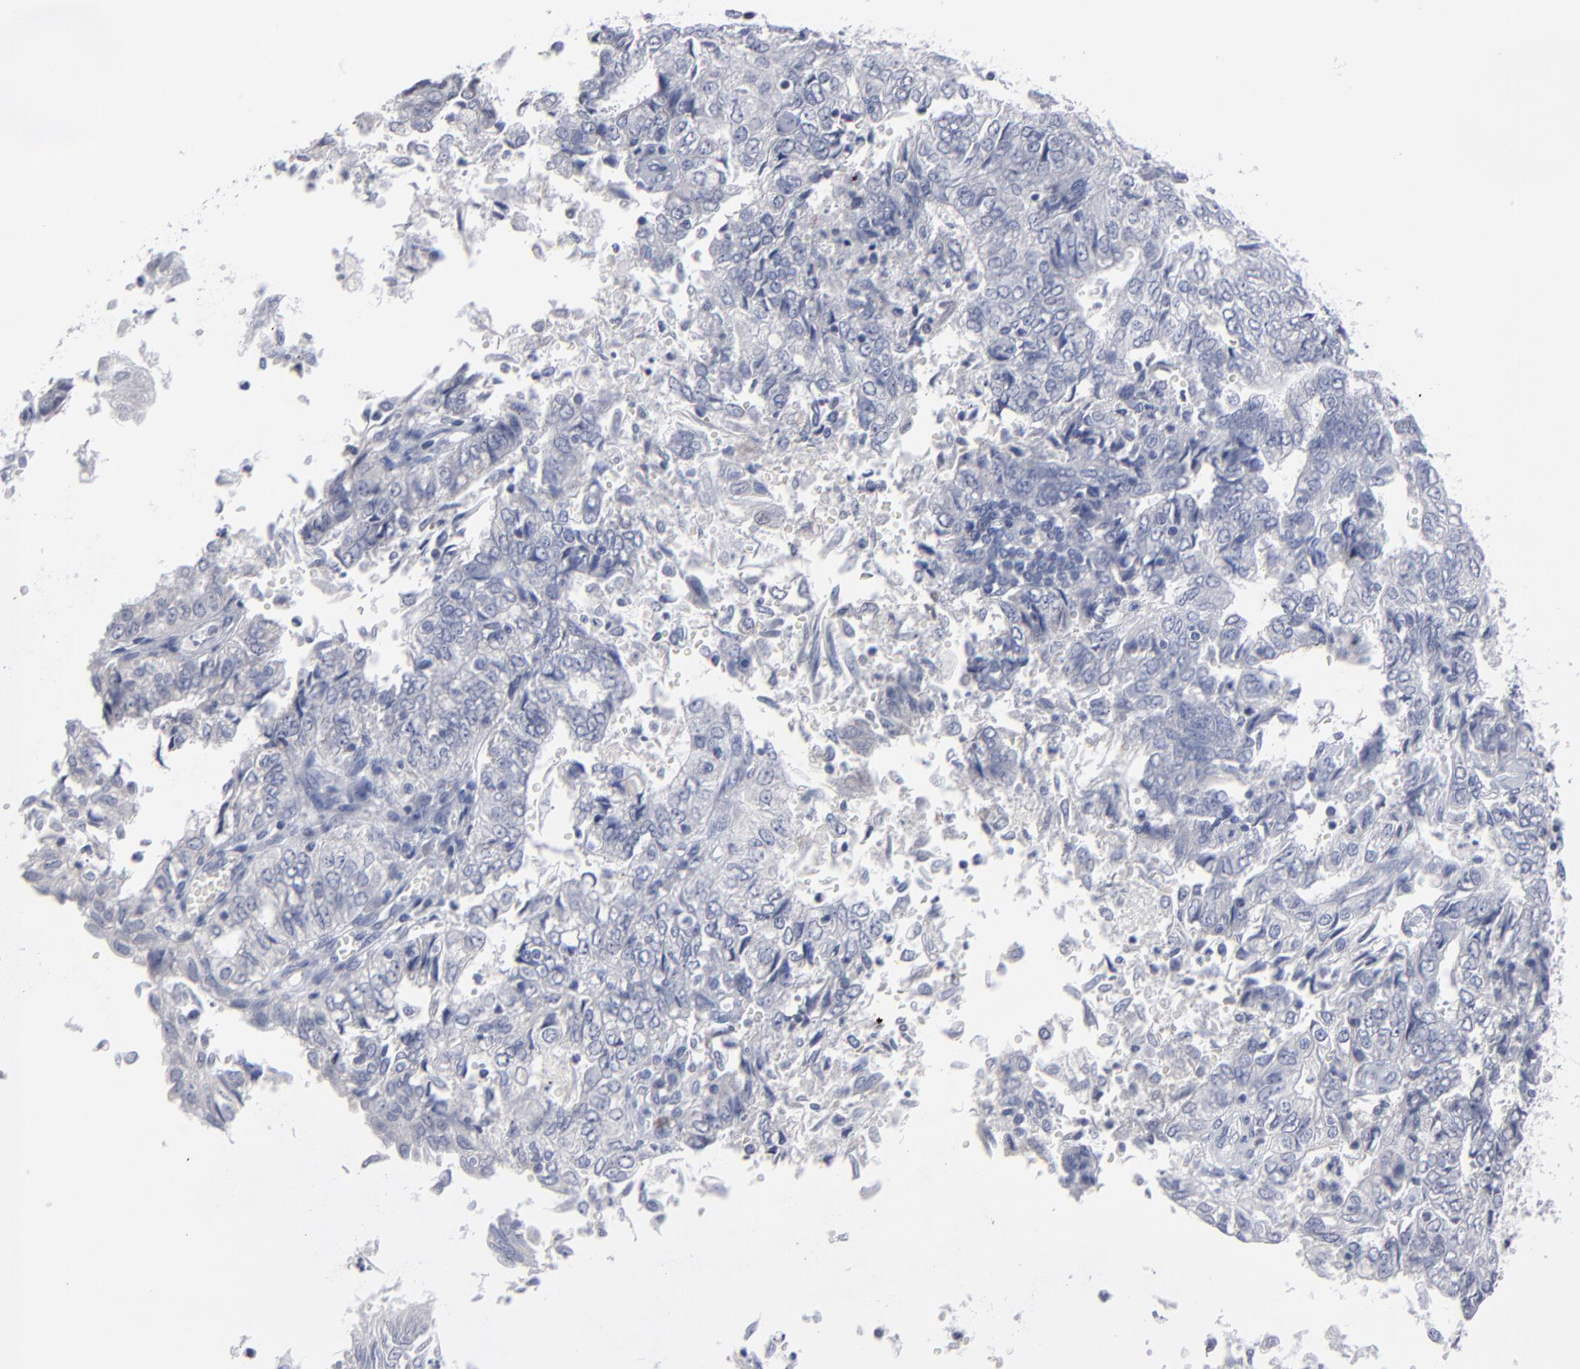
{"staining": {"intensity": "negative", "quantity": "none", "location": "none"}, "tissue": "endometrial cancer", "cell_type": "Tumor cells", "image_type": "cancer", "snomed": [{"axis": "morphology", "description": "Adenocarcinoma, NOS"}, {"axis": "topography", "description": "Endometrium"}], "caption": "A high-resolution photomicrograph shows immunohistochemistry (IHC) staining of endometrial cancer (adenocarcinoma), which exhibits no significant expression in tumor cells.", "gene": "RPH3A", "patient": {"sex": "female", "age": 69}}